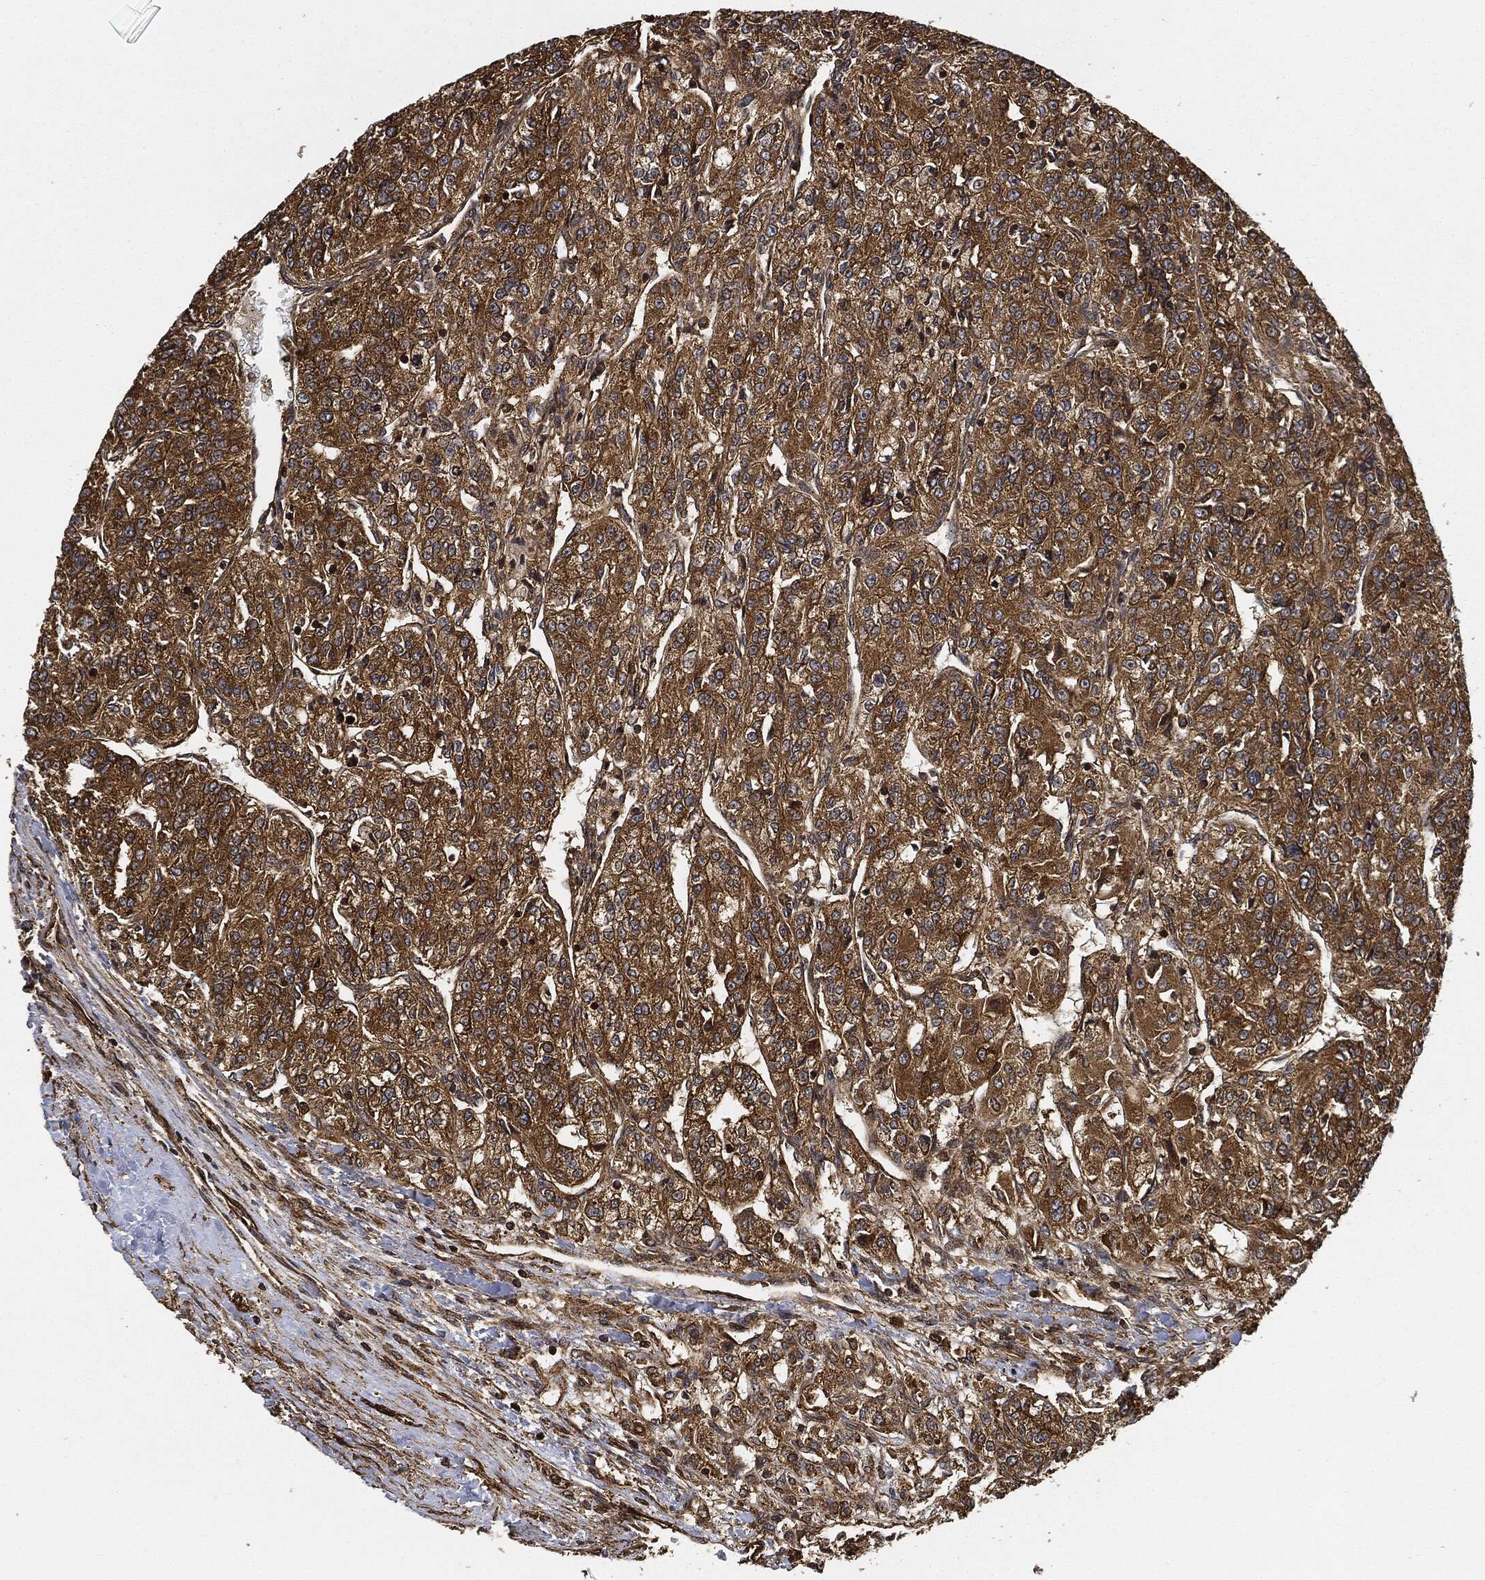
{"staining": {"intensity": "strong", "quantity": ">75%", "location": "cytoplasmic/membranous"}, "tissue": "renal cancer", "cell_type": "Tumor cells", "image_type": "cancer", "snomed": [{"axis": "morphology", "description": "Adenocarcinoma, NOS"}, {"axis": "topography", "description": "Kidney"}], "caption": "Renal adenocarcinoma was stained to show a protein in brown. There is high levels of strong cytoplasmic/membranous expression in about >75% of tumor cells.", "gene": "CEP290", "patient": {"sex": "female", "age": 63}}